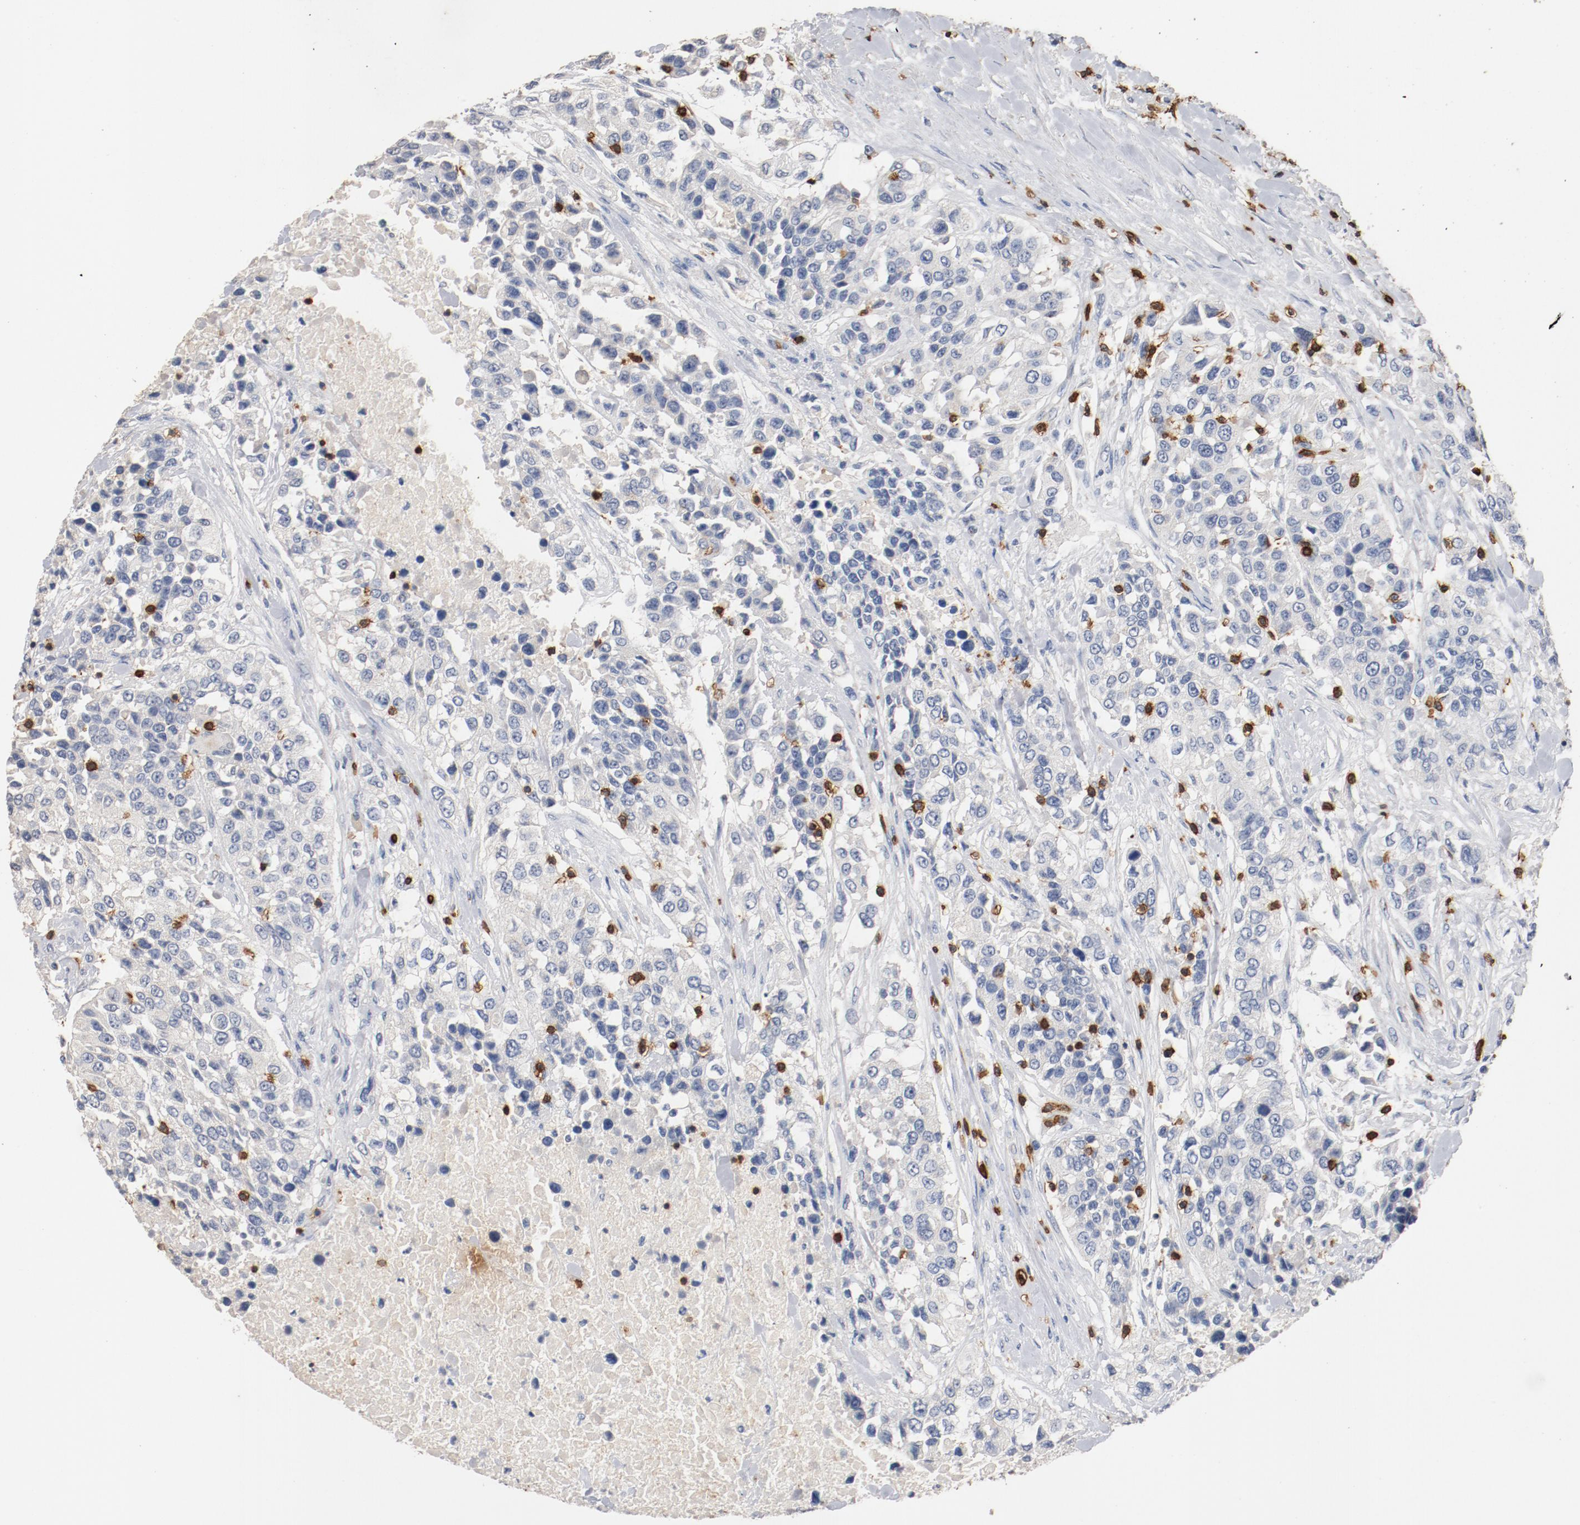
{"staining": {"intensity": "negative", "quantity": "none", "location": "none"}, "tissue": "urothelial cancer", "cell_type": "Tumor cells", "image_type": "cancer", "snomed": [{"axis": "morphology", "description": "Urothelial carcinoma, High grade"}, {"axis": "topography", "description": "Urinary bladder"}], "caption": "Tumor cells are negative for protein expression in human urothelial cancer. Nuclei are stained in blue.", "gene": "CD247", "patient": {"sex": "female", "age": 80}}